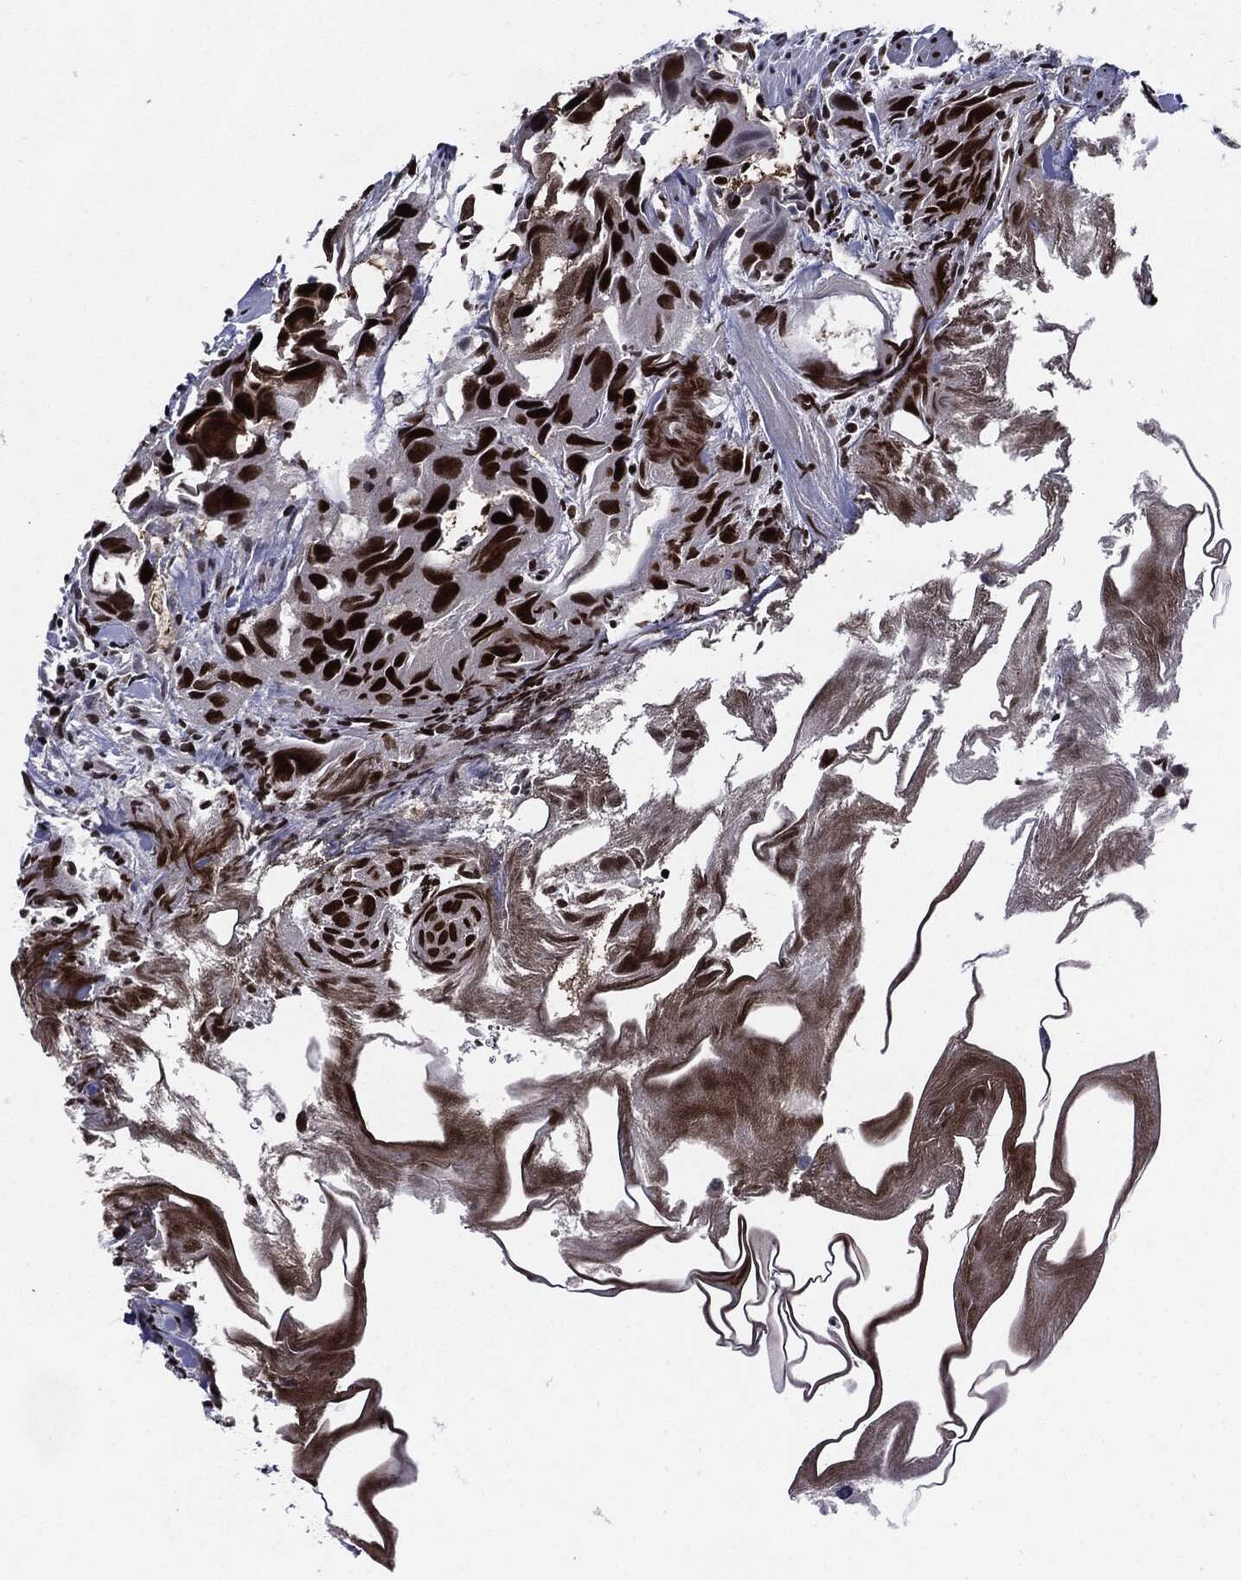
{"staining": {"intensity": "strong", "quantity": ">75%", "location": "nuclear"}, "tissue": "urothelial cancer", "cell_type": "Tumor cells", "image_type": "cancer", "snomed": [{"axis": "morphology", "description": "Urothelial carcinoma, High grade"}, {"axis": "topography", "description": "Urinary bladder"}], "caption": "Immunohistochemistry (IHC) histopathology image of urothelial cancer stained for a protein (brown), which displays high levels of strong nuclear expression in approximately >75% of tumor cells.", "gene": "ZFP91", "patient": {"sex": "male", "age": 79}}